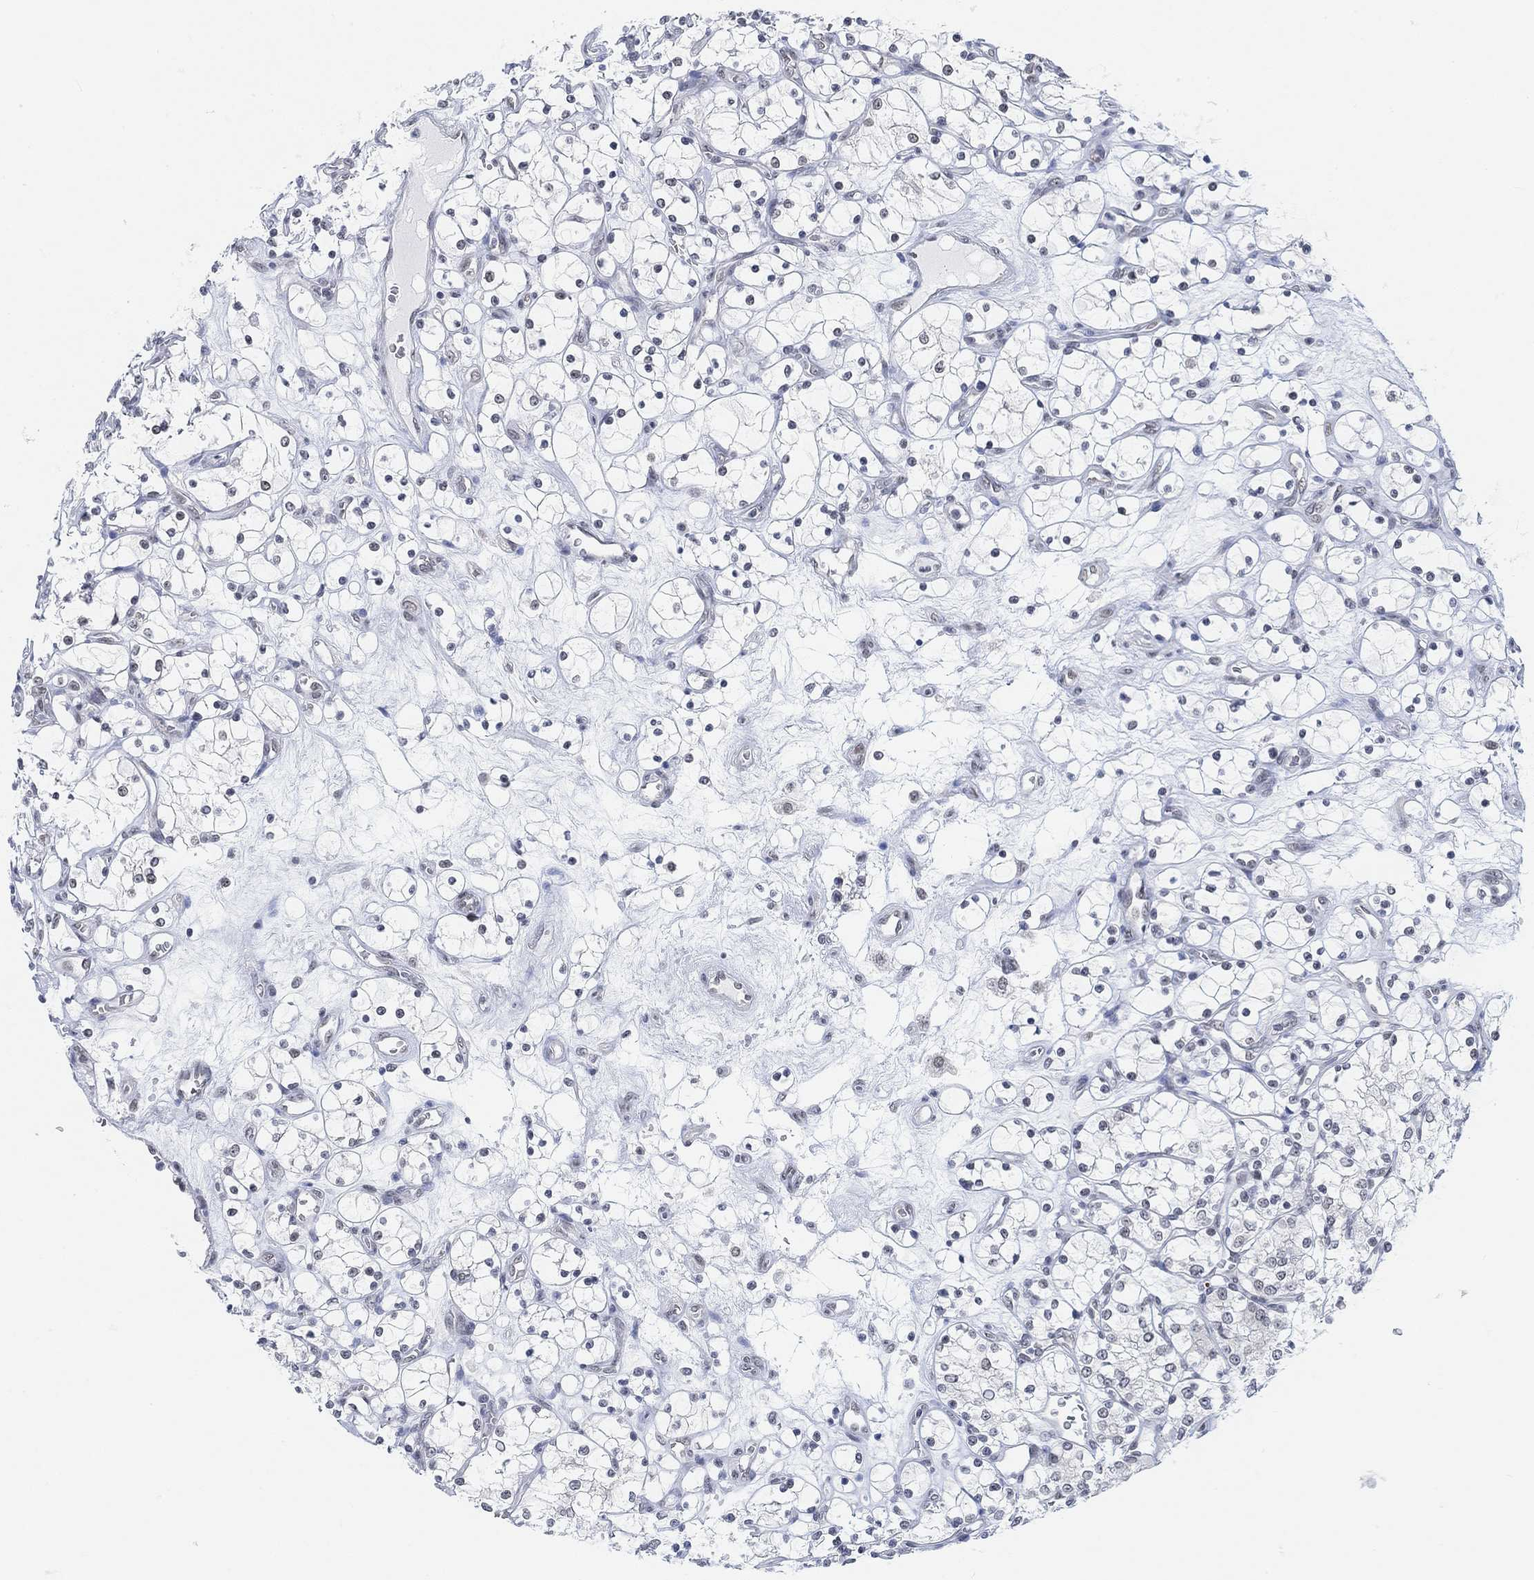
{"staining": {"intensity": "negative", "quantity": "none", "location": "none"}, "tissue": "renal cancer", "cell_type": "Tumor cells", "image_type": "cancer", "snomed": [{"axis": "morphology", "description": "Adenocarcinoma, NOS"}, {"axis": "topography", "description": "Kidney"}], "caption": "Tumor cells are negative for brown protein staining in renal cancer.", "gene": "PURG", "patient": {"sex": "female", "age": 69}}